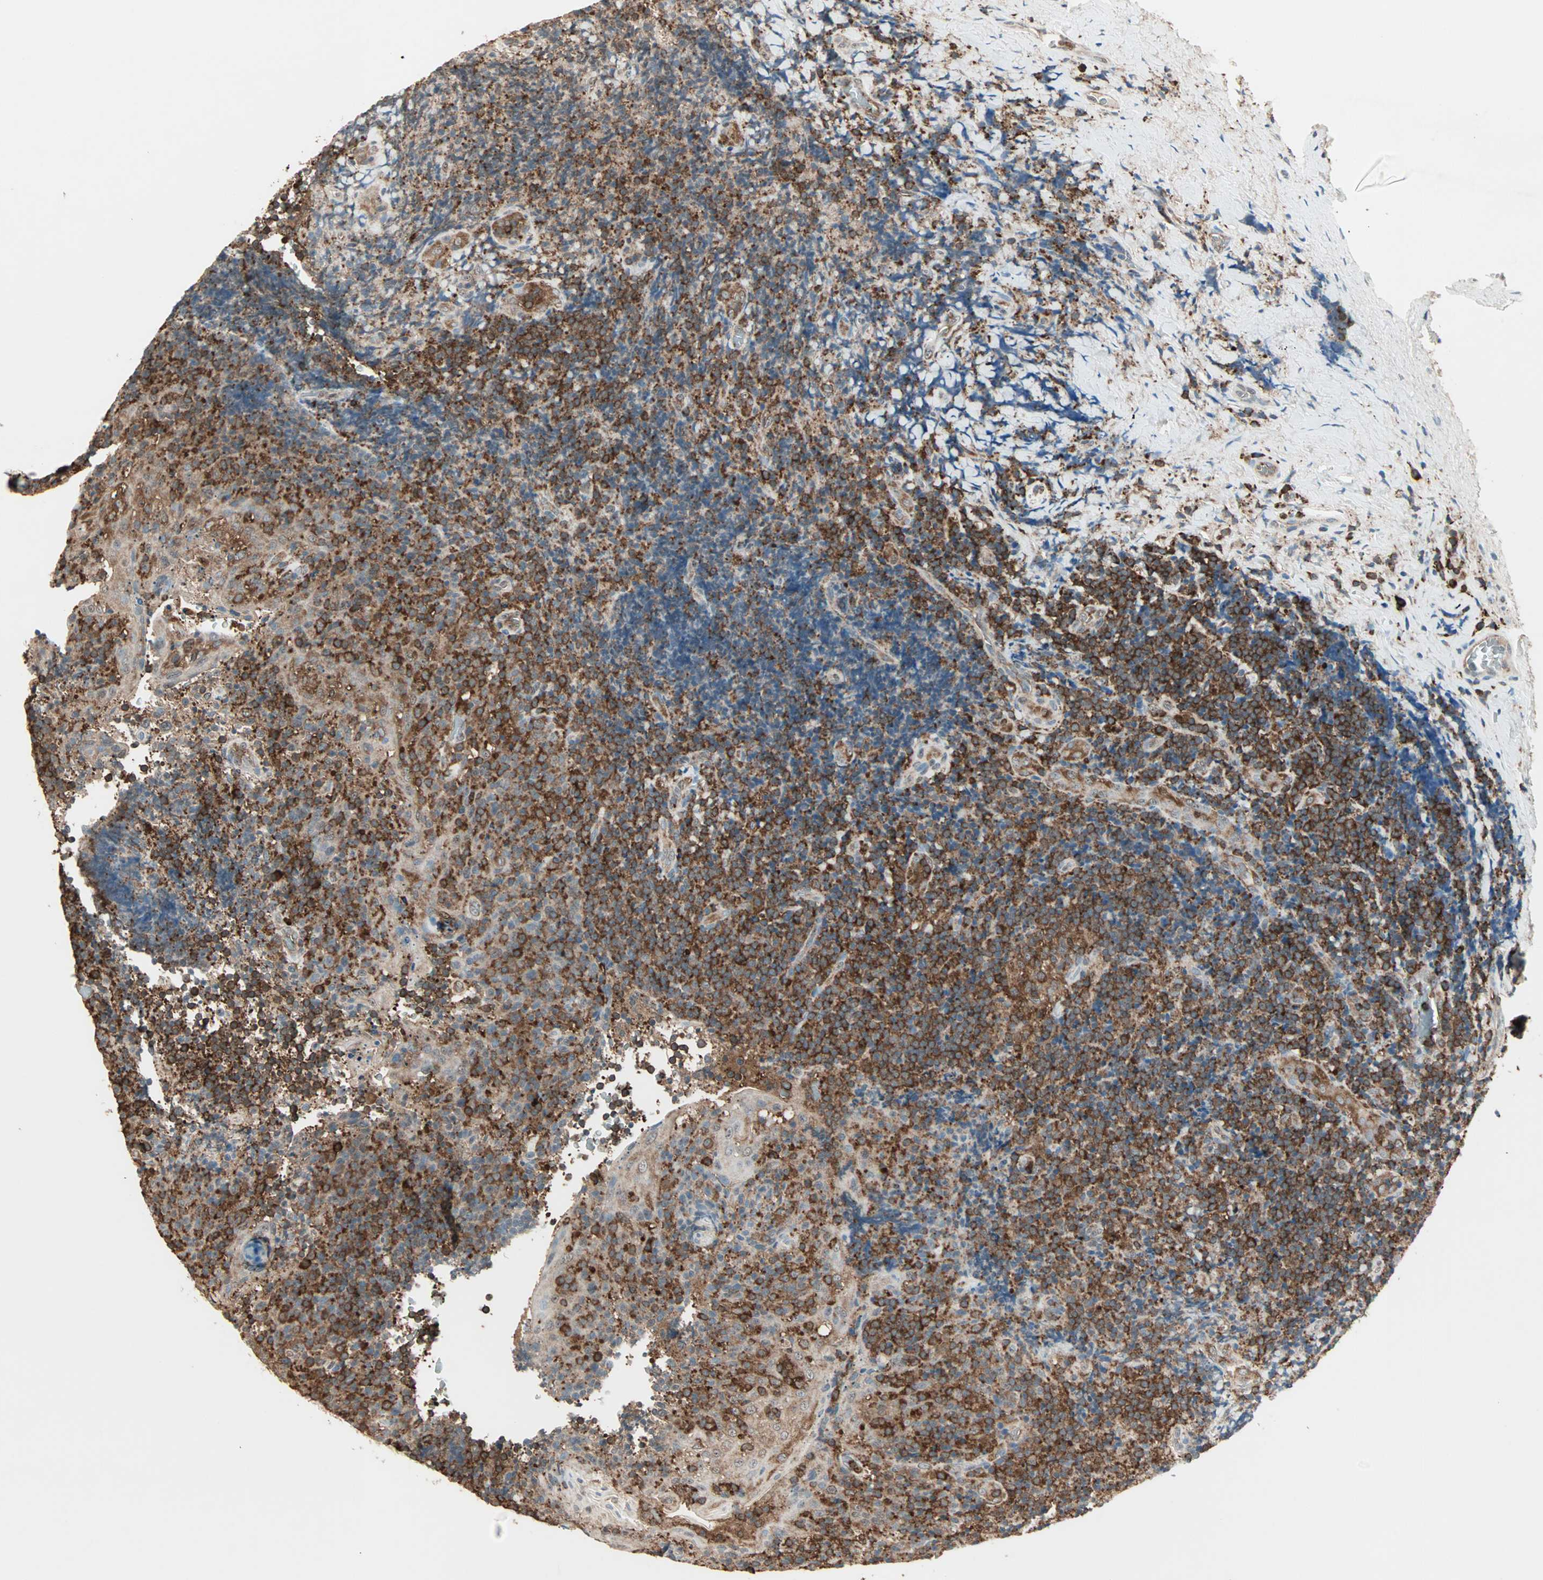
{"staining": {"intensity": "strong", "quantity": ">75%", "location": "cytoplasmic/membranous"}, "tissue": "lymphoma", "cell_type": "Tumor cells", "image_type": "cancer", "snomed": [{"axis": "morphology", "description": "Malignant lymphoma, non-Hodgkin's type, High grade"}, {"axis": "topography", "description": "Tonsil"}], "caption": "The micrograph exhibits a brown stain indicating the presence of a protein in the cytoplasmic/membranous of tumor cells in malignant lymphoma, non-Hodgkin's type (high-grade). (Stains: DAB (3,3'-diaminobenzidine) in brown, nuclei in blue, Microscopy: brightfield microscopy at high magnification).", "gene": "MMP3", "patient": {"sex": "female", "age": 36}}